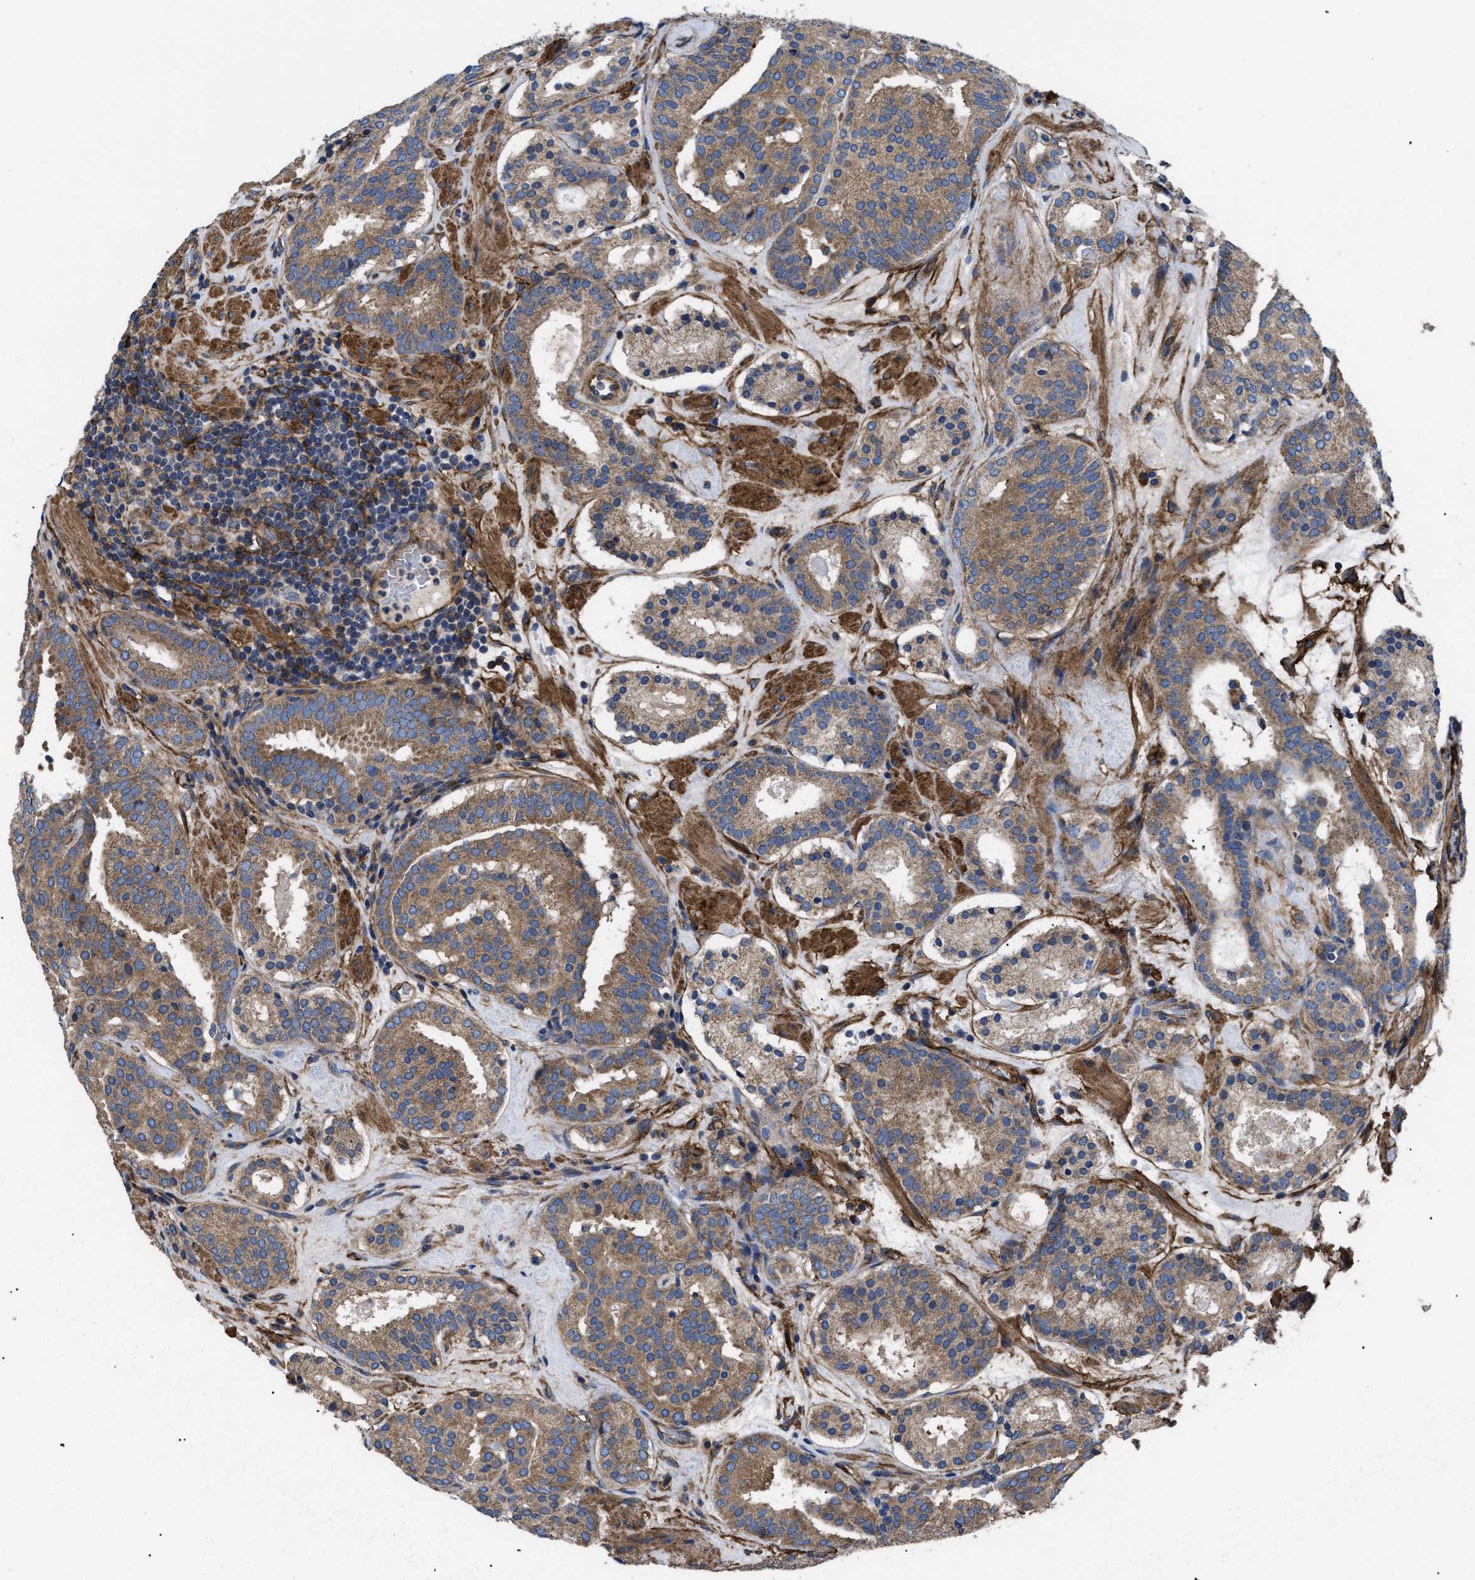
{"staining": {"intensity": "moderate", "quantity": ">75%", "location": "cytoplasmic/membranous"}, "tissue": "prostate cancer", "cell_type": "Tumor cells", "image_type": "cancer", "snomed": [{"axis": "morphology", "description": "Adenocarcinoma, Low grade"}, {"axis": "topography", "description": "Prostate"}], "caption": "Prostate cancer (low-grade adenocarcinoma) was stained to show a protein in brown. There is medium levels of moderate cytoplasmic/membranous positivity in approximately >75% of tumor cells. The staining was performed using DAB (3,3'-diaminobenzidine), with brown indicating positive protein expression. Nuclei are stained blue with hematoxylin.", "gene": "NT5E", "patient": {"sex": "male", "age": 69}}